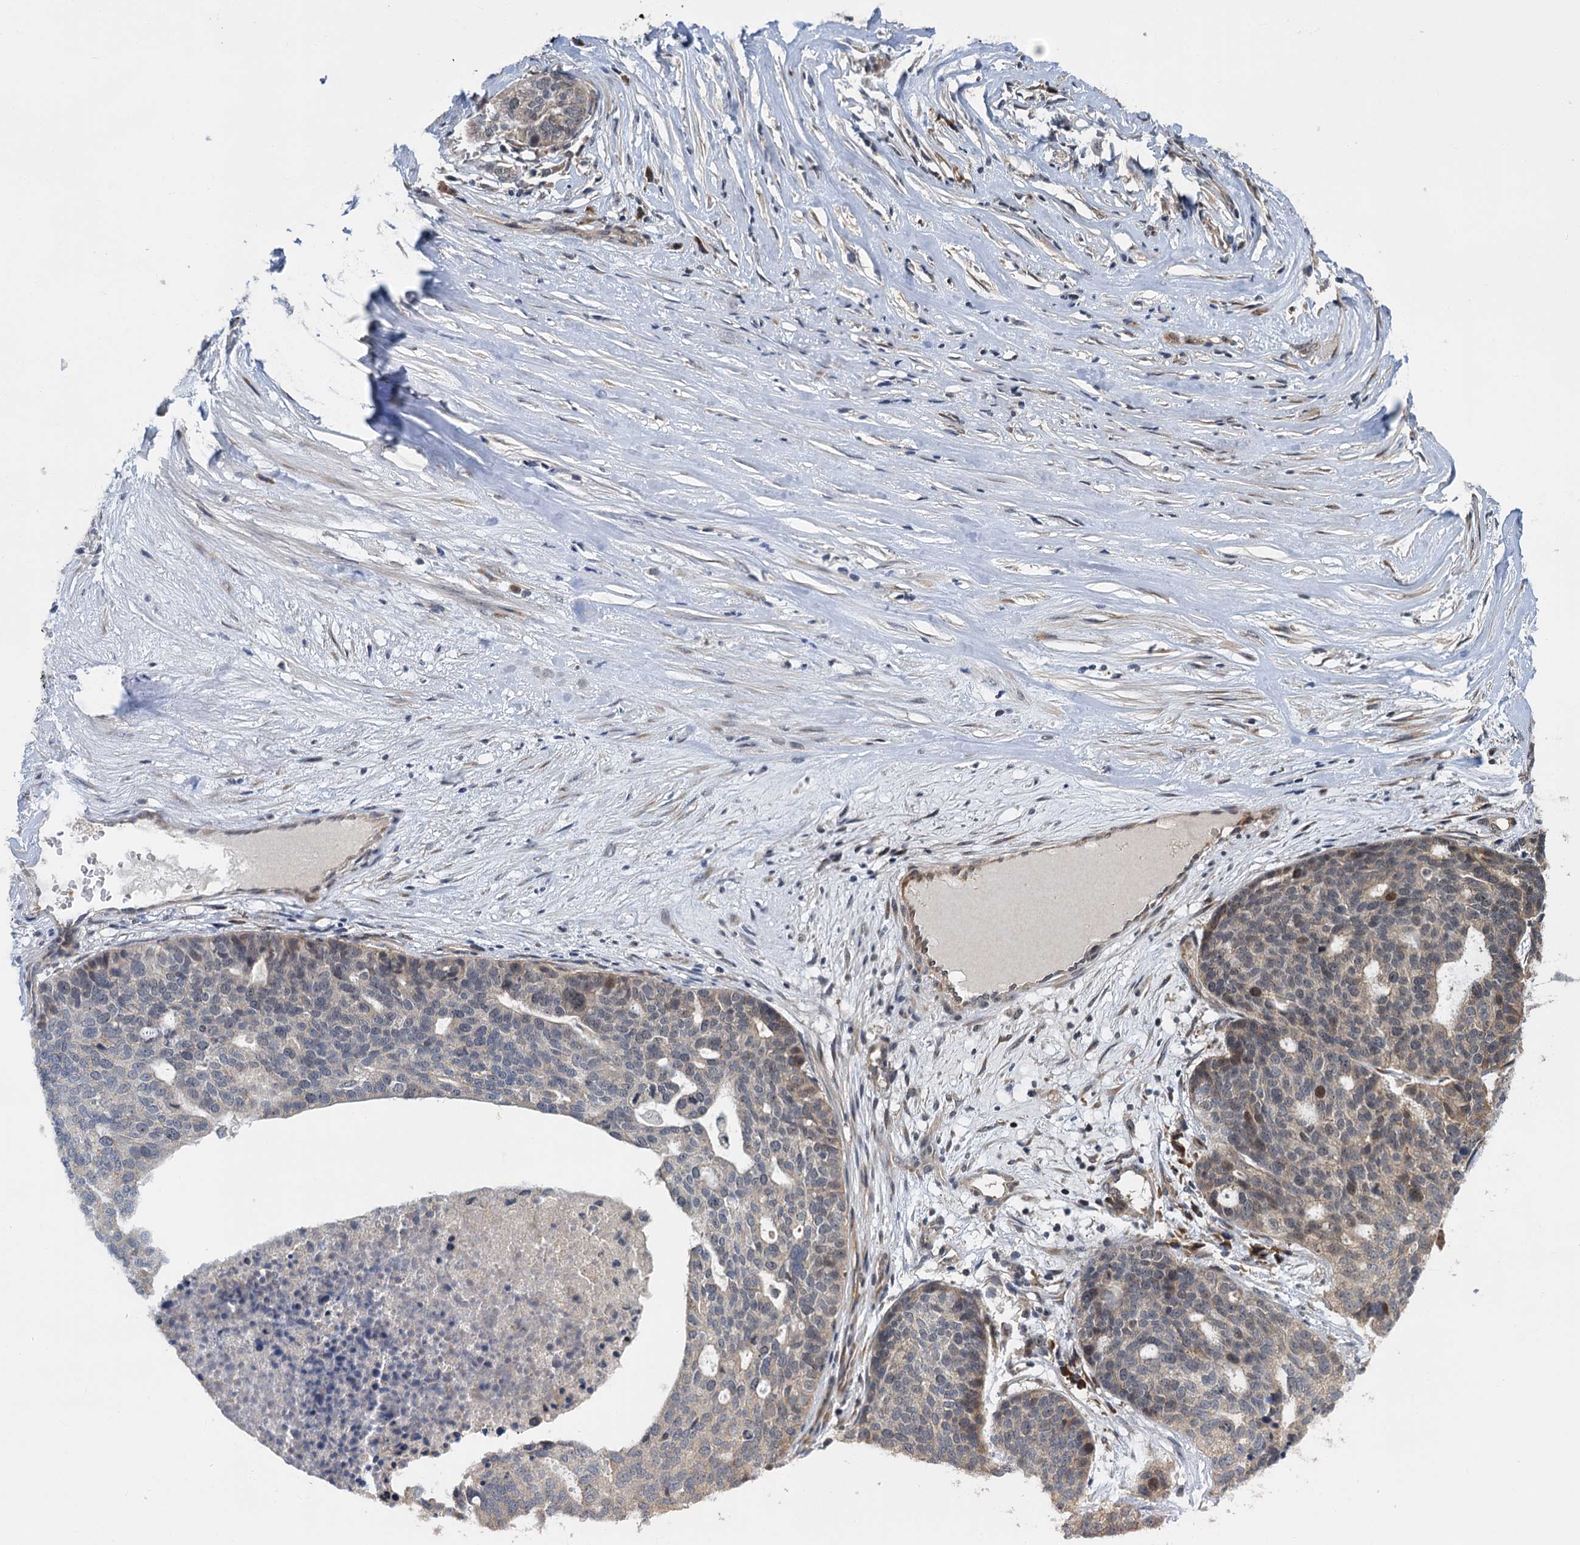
{"staining": {"intensity": "weak", "quantity": "<25%", "location": "nuclear"}, "tissue": "ovarian cancer", "cell_type": "Tumor cells", "image_type": "cancer", "snomed": [{"axis": "morphology", "description": "Cystadenocarcinoma, serous, NOS"}, {"axis": "topography", "description": "Ovary"}], "caption": "Immunohistochemistry (IHC) of human ovarian cancer (serous cystadenocarcinoma) exhibits no expression in tumor cells. (DAB (3,3'-diaminobenzidine) immunohistochemistry, high magnification).", "gene": "KANSL2", "patient": {"sex": "female", "age": 59}}